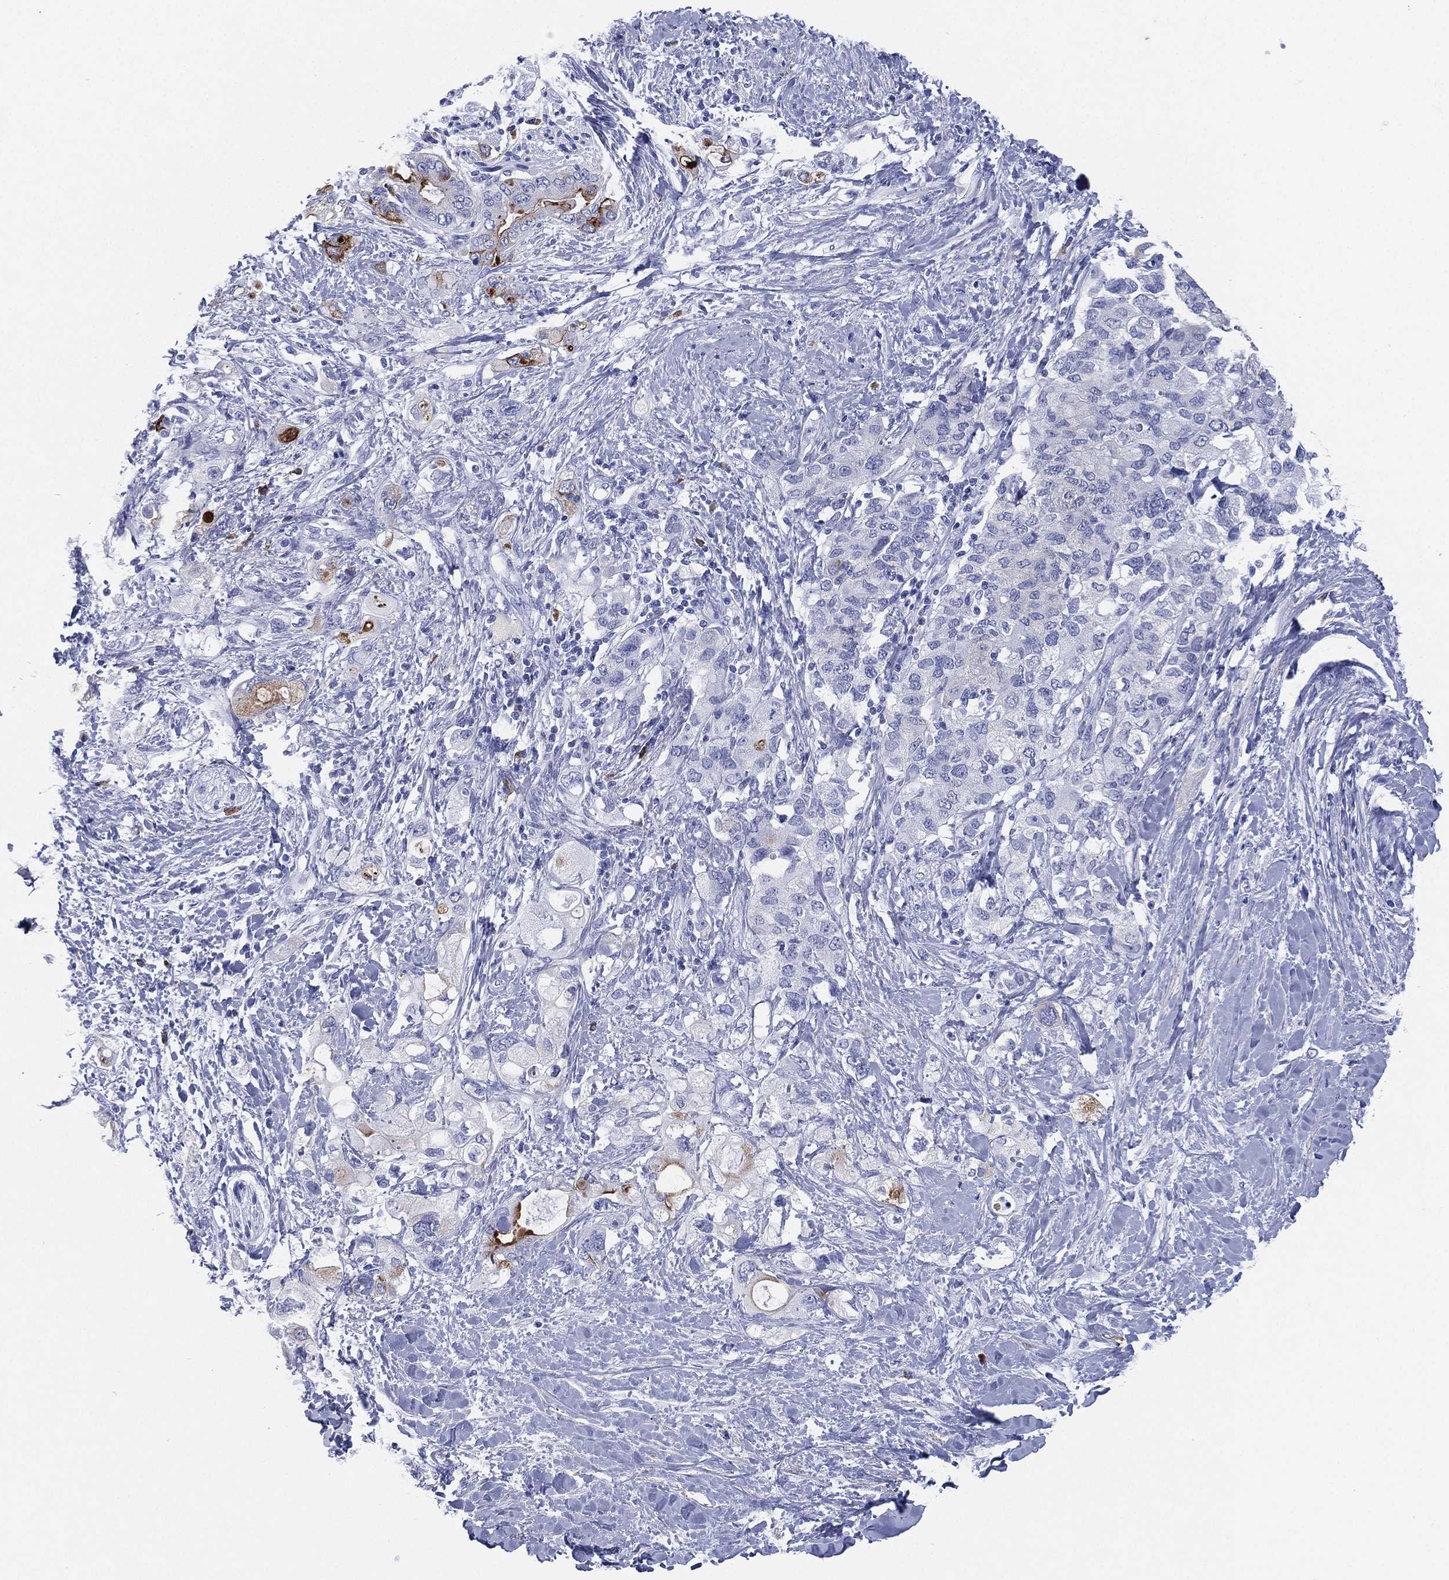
{"staining": {"intensity": "strong", "quantity": "<25%", "location": "cytoplasmic/membranous"}, "tissue": "pancreatic cancer", "cell_type": "Tumor cells", "image_type": "cancer", "snomed": [{"axis": "morphology", "description": "Adenocarcinoma, NOS"}, {"axis": "topography", "description": "Pancreas"}], "caption": "The micrograph reveals immunohistochemical staining of adenocarcinoma (pancreatic). There is strong cytoplasmic/membranous expression is appreciated in approximately <25% of tumor cells.", "gene": "CD79A", "patient": {"sex": "female", "age": 56}}